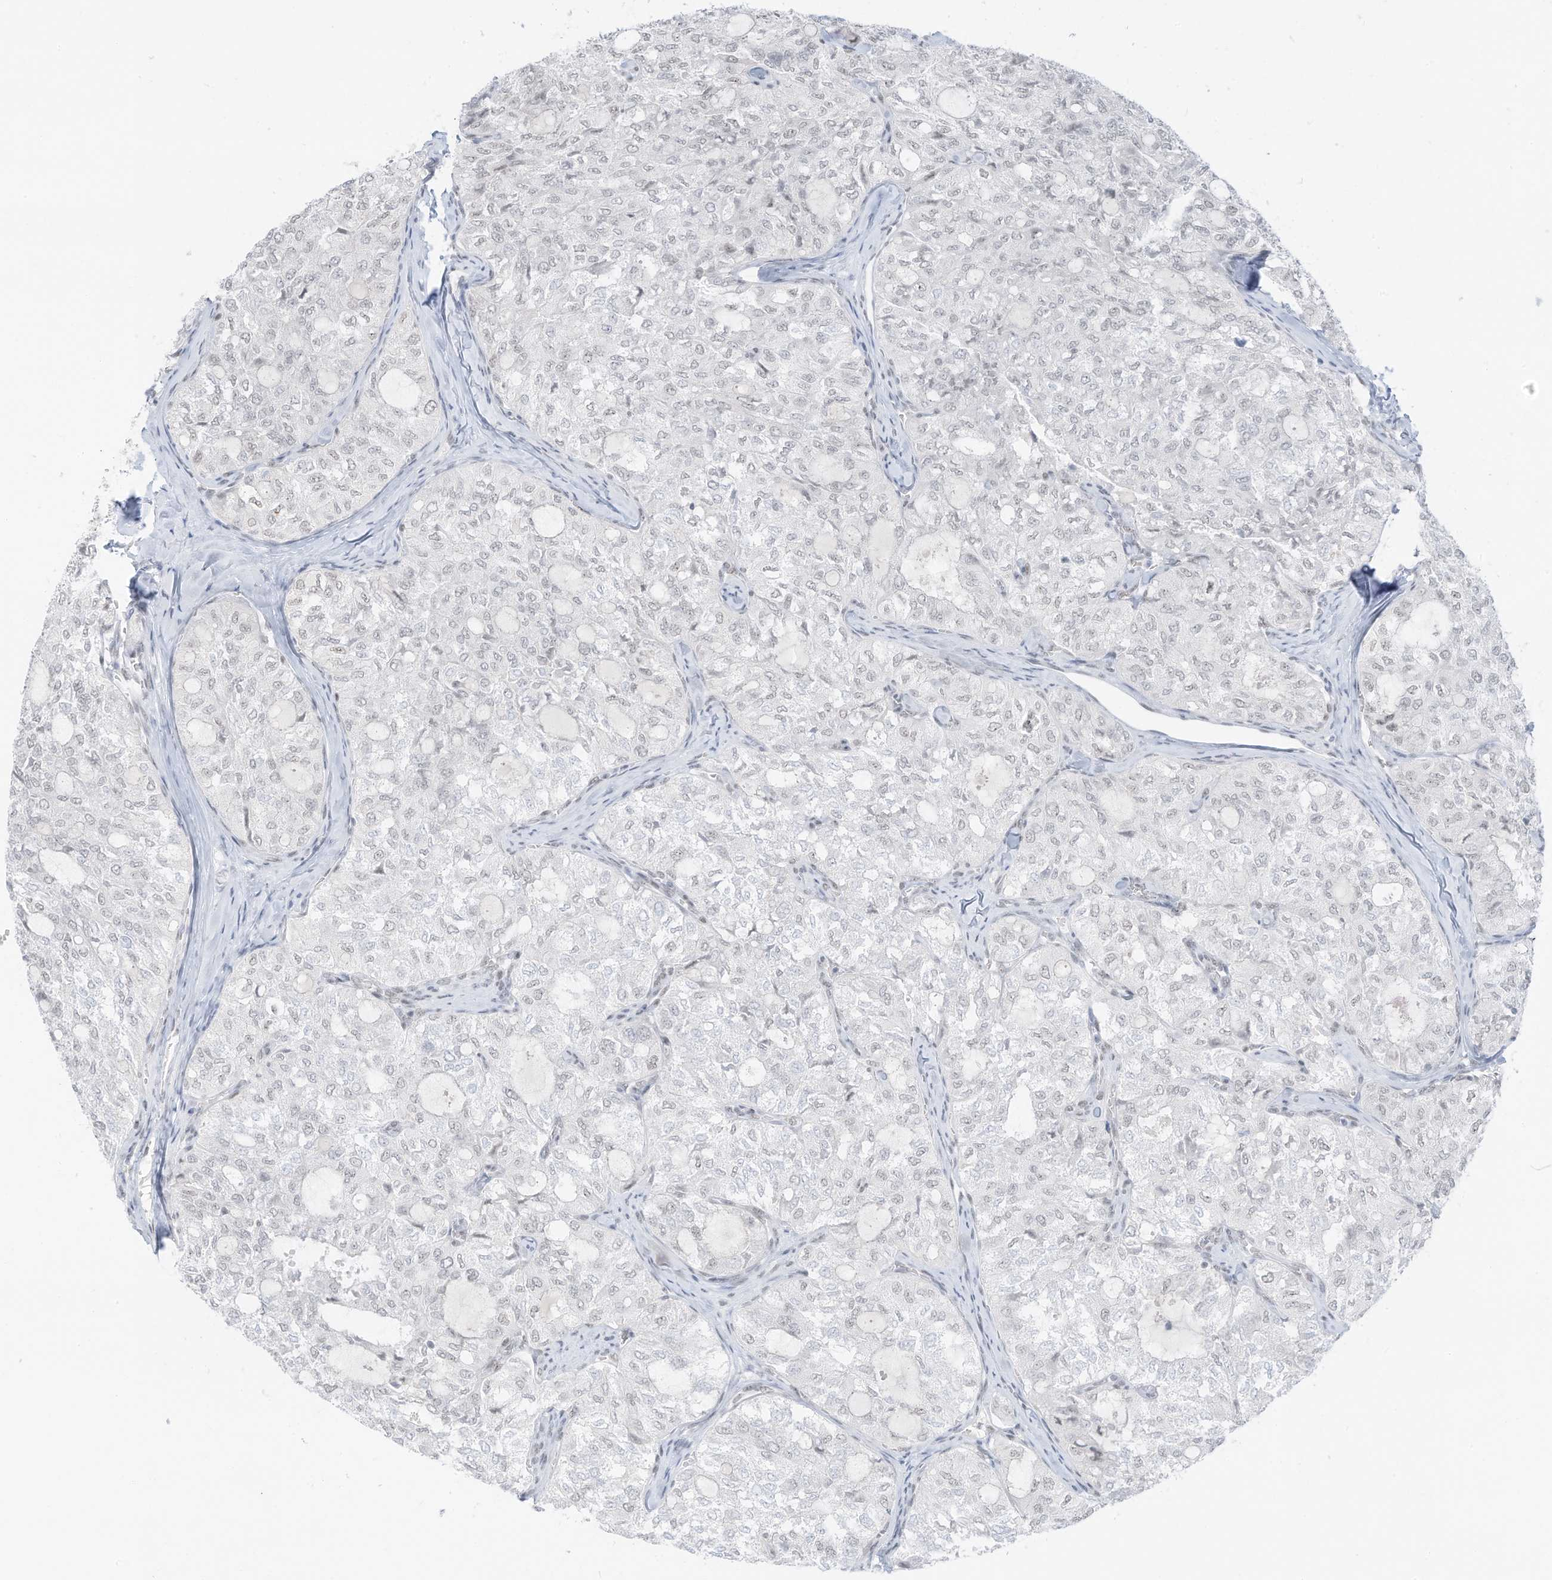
{"staining": {"intensity": "negative", "quantity": "none", "location": "none"}, "tissue": "thyroid cancer", "cell_type": "Tumor cells", "image_type": "cancer", "snomed": [{"axis": "morphology", "description": "Follicular adenoma carcinoma, NOS"}, {"axis": "topography", "description": "Thyroid gland"}], "caption": "This is a image of IHC staining of follicular adenoma carcinoma (thyroid), which shows no expression in tumor cells.", "gene": "PGC", "patient": {"sex": "male", "age": 75}}